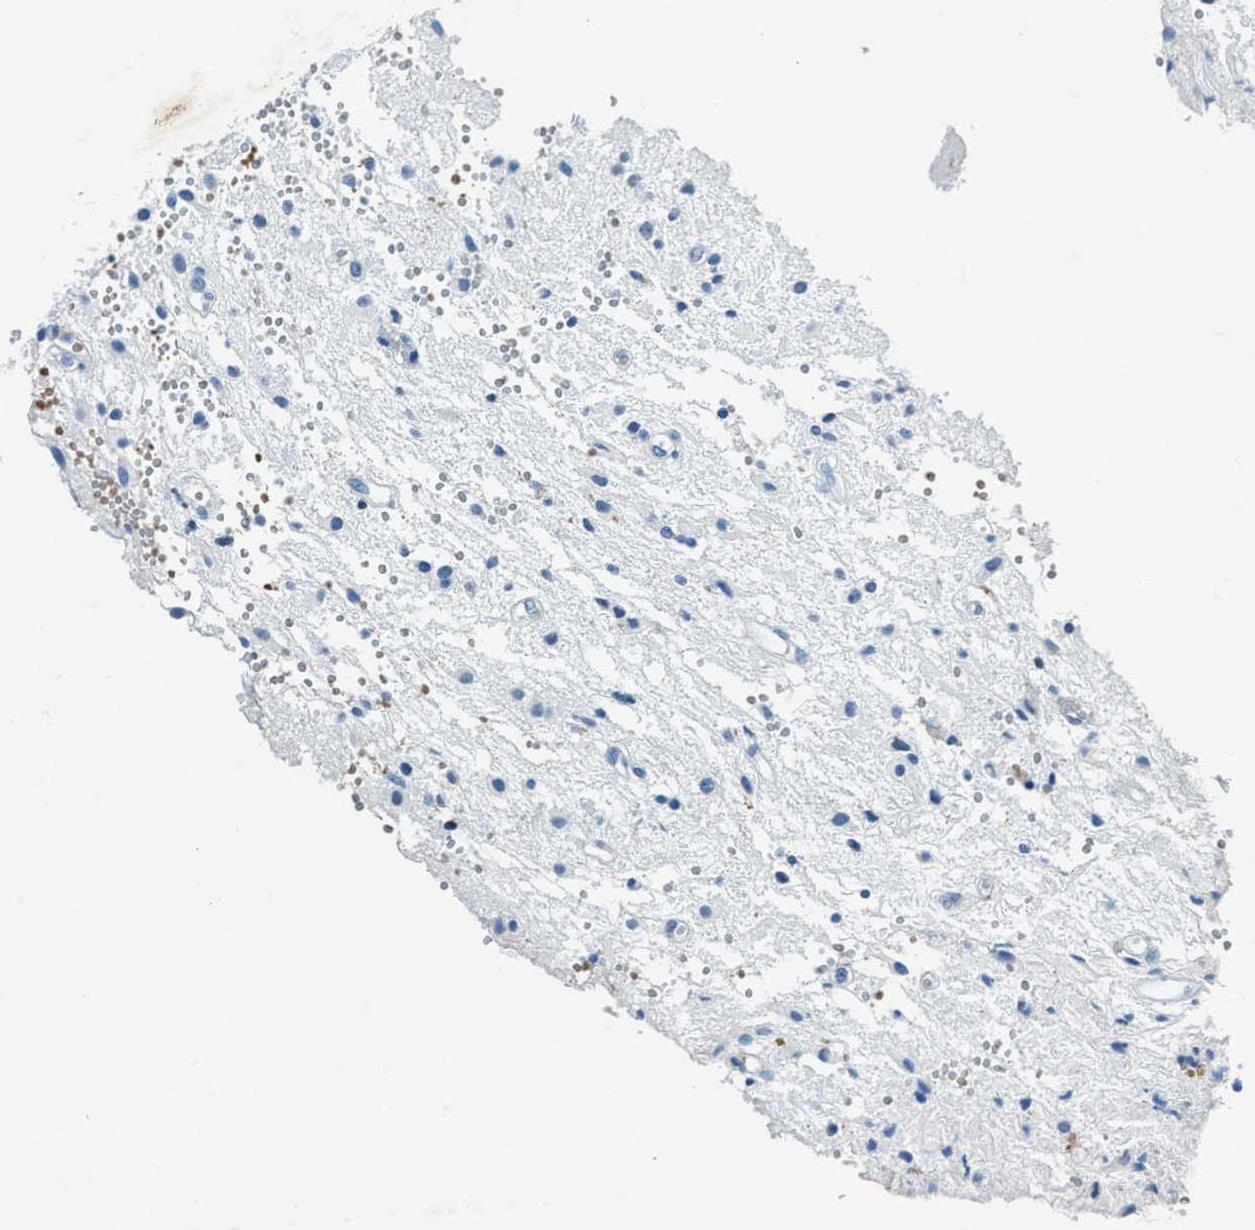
{"staining": {"intensity": "negative", "quantity": "none", "location": "none"}, "tissue": "glioma", "cell_type": "Tumor cells", "image_type": "cancer", "snomed": [{"axis": "morphology", "description": "Glioma, malignant, High grade"}, {"axis": "topography", "description": "Brain"}], "caption": "DAB (3,3'-diaminobenzidine) immunohistochemical staining of glioma exhibits no significant positivity in tumor cells. Nuclei are stained in blue.", "gene": "PTPDC1", "patient": {"sex": "female", "age": 59}}